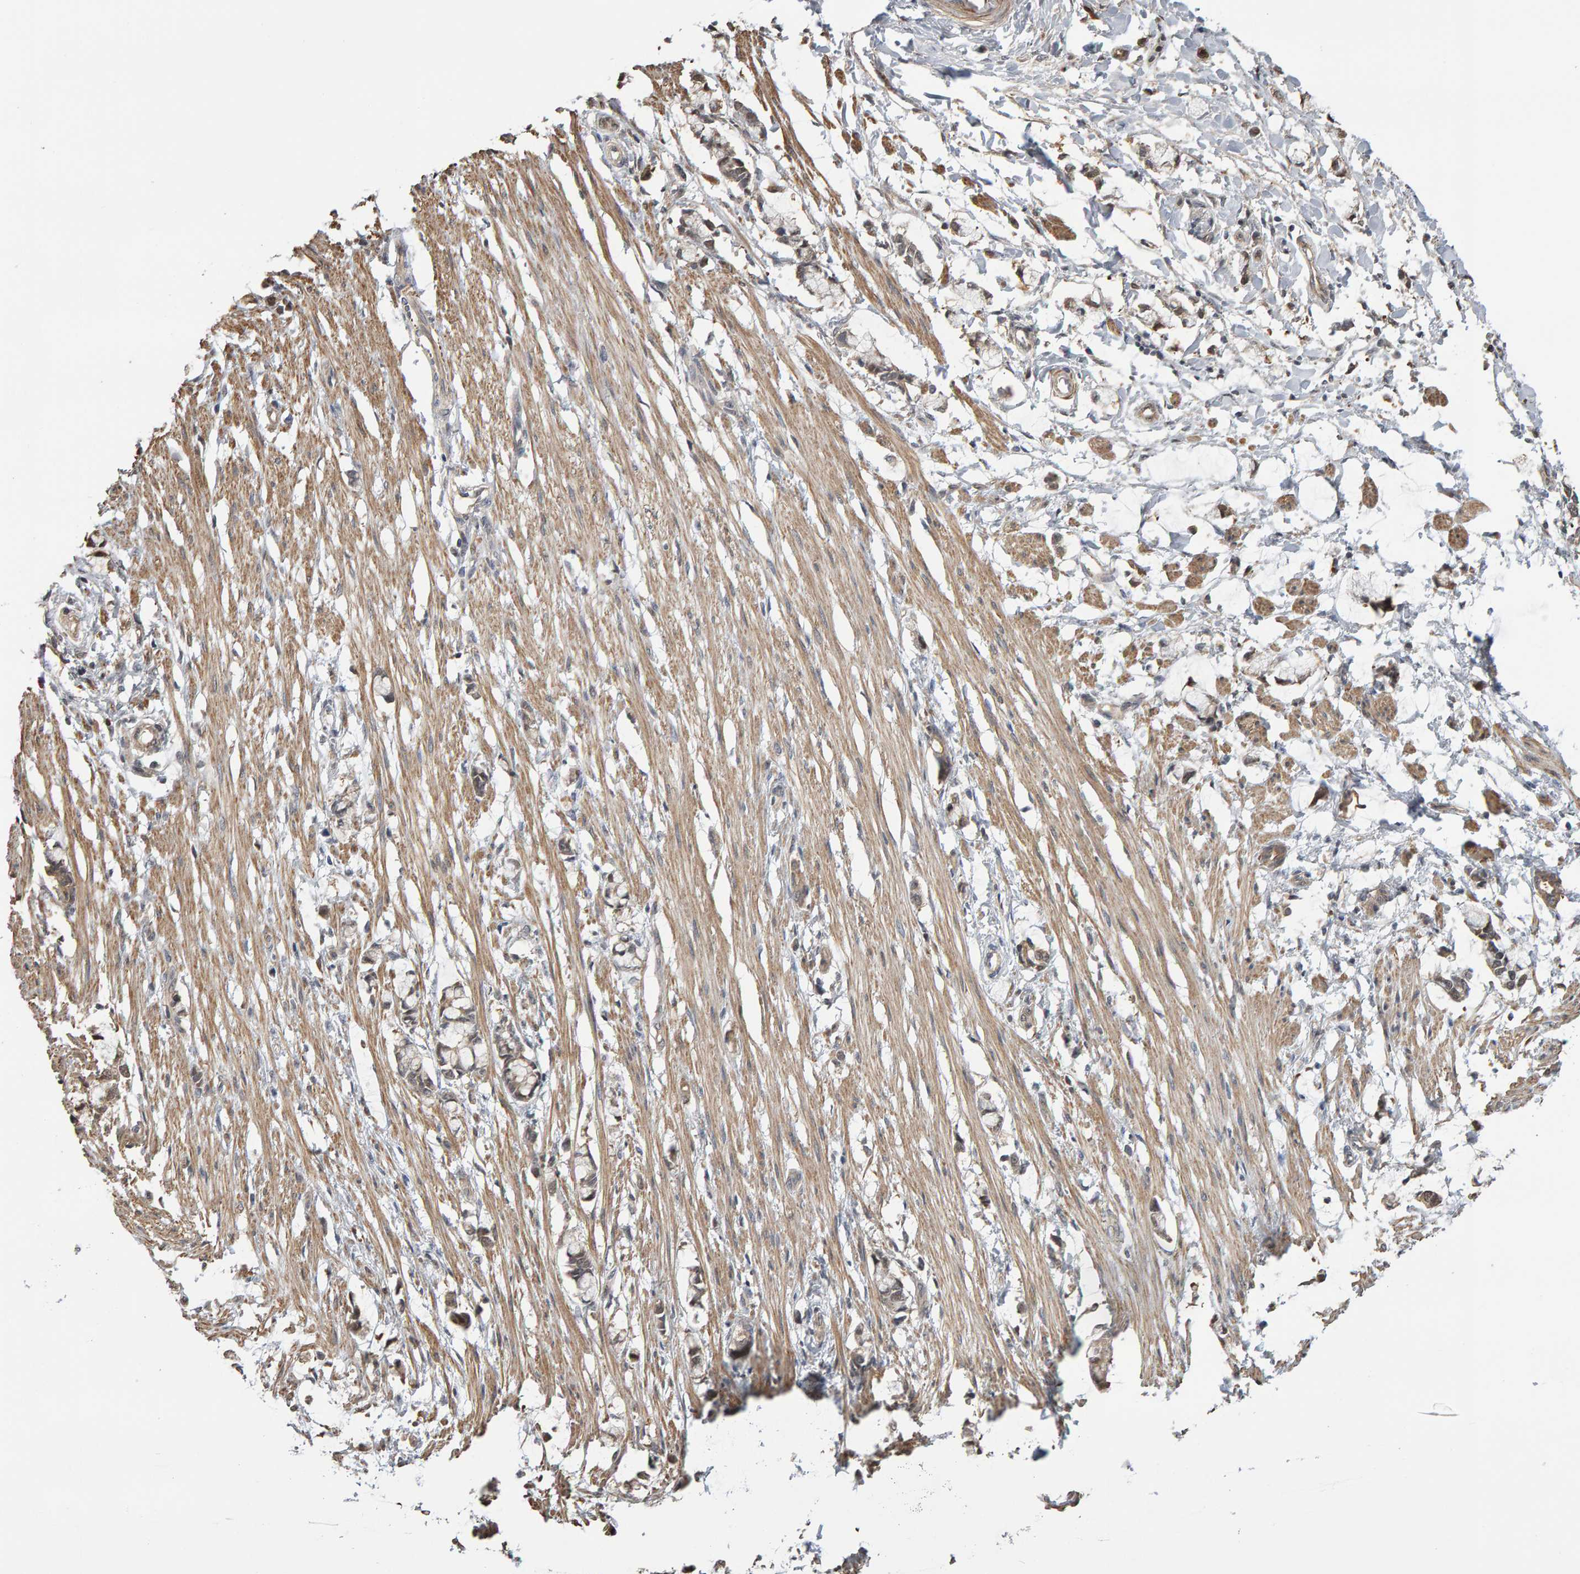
{"staining": {"intensity": "weak", "quantity": ">75%", "location": "cytoplasmic/membranous"}, "tissue": "smooth muscle", "cell_type": "Smooth muscle cells", "image_type": "normal", "snomed": [{"axis": "morphology", "description": "Normal tissue, NOS"}, {"axis": "morphology", "description": "Adenocarcinoma, NOS"}, {"axis": "topography", "description": "Smooth muscle"}, {"axis": "topography", "description": "Colon"}], "caption": "This histopathology image reveals immunohistochemistry staining of normal smooth muscle, with low weak cytoplasmic/membranous positivity in about >75% of smooth muscle cells.", "gene": "COASY", "patient": {"sex": "male", "age": 14}}